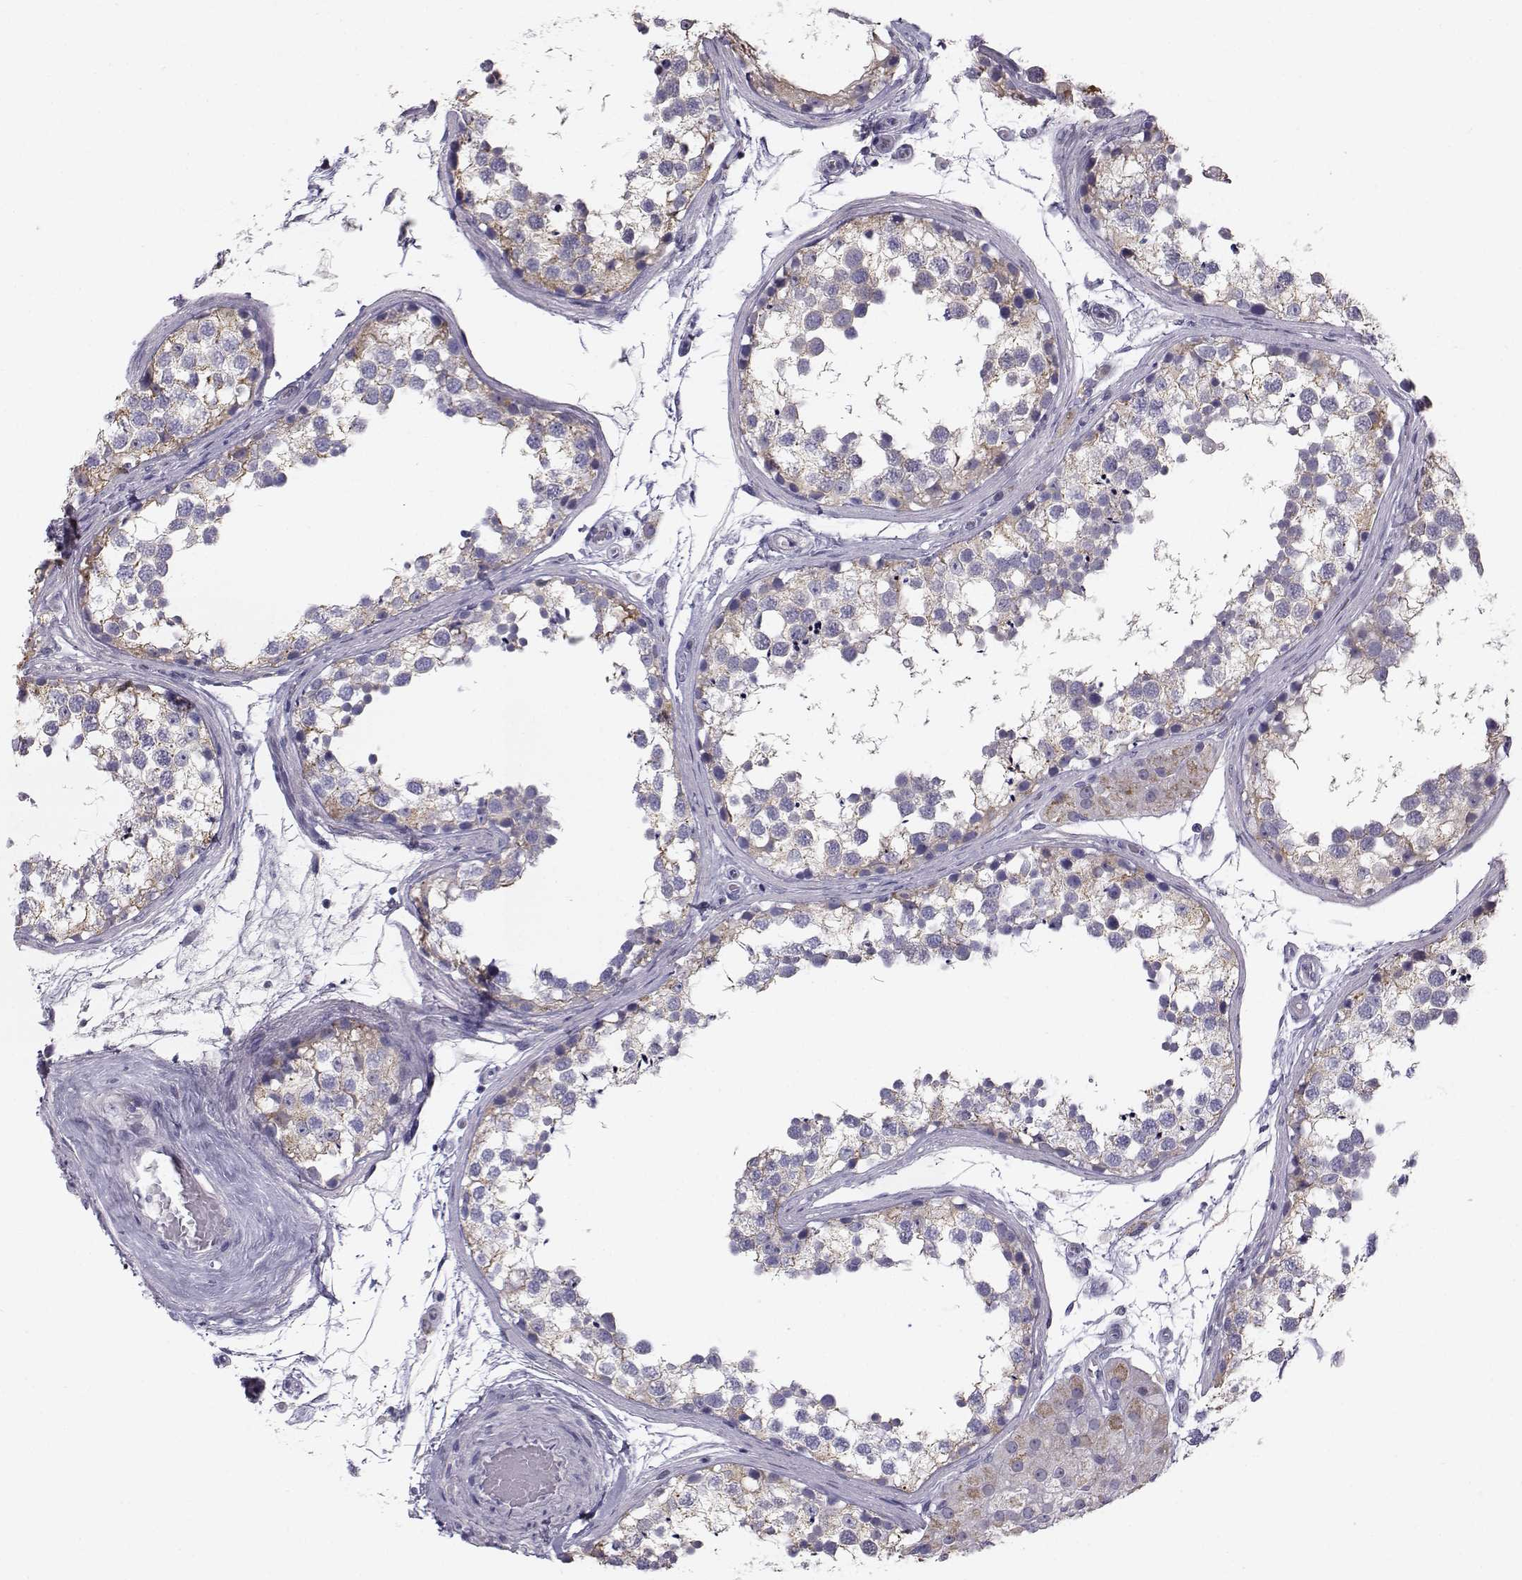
{"staining": {"intensity": "weak", "quantity": "<25%", "location": "cytoplasmic/membranous"}, "tissue": "testis", "cell_type": "Cells in seminiferous ducts", "image_type": "normal", "snomed": [{"axis": "morphology", "description": "Normal tissue, NOS"}, {"axis": "morphology", "description": "Seminoma, NOS"}, {"axis": "topography", "description": "Testis"}], "caption": "The image reveals no significant positivity in cells in seminiferous ducts of testis. Brightfield microscopy of immunohistochemistry stained with DAB (3,3'-diaminobenzidine) (brown) and hematoxylin (blue), captured at high magnification.", "gene": "KCNMB4", "patient": {"sex": "male", "age": 65}}